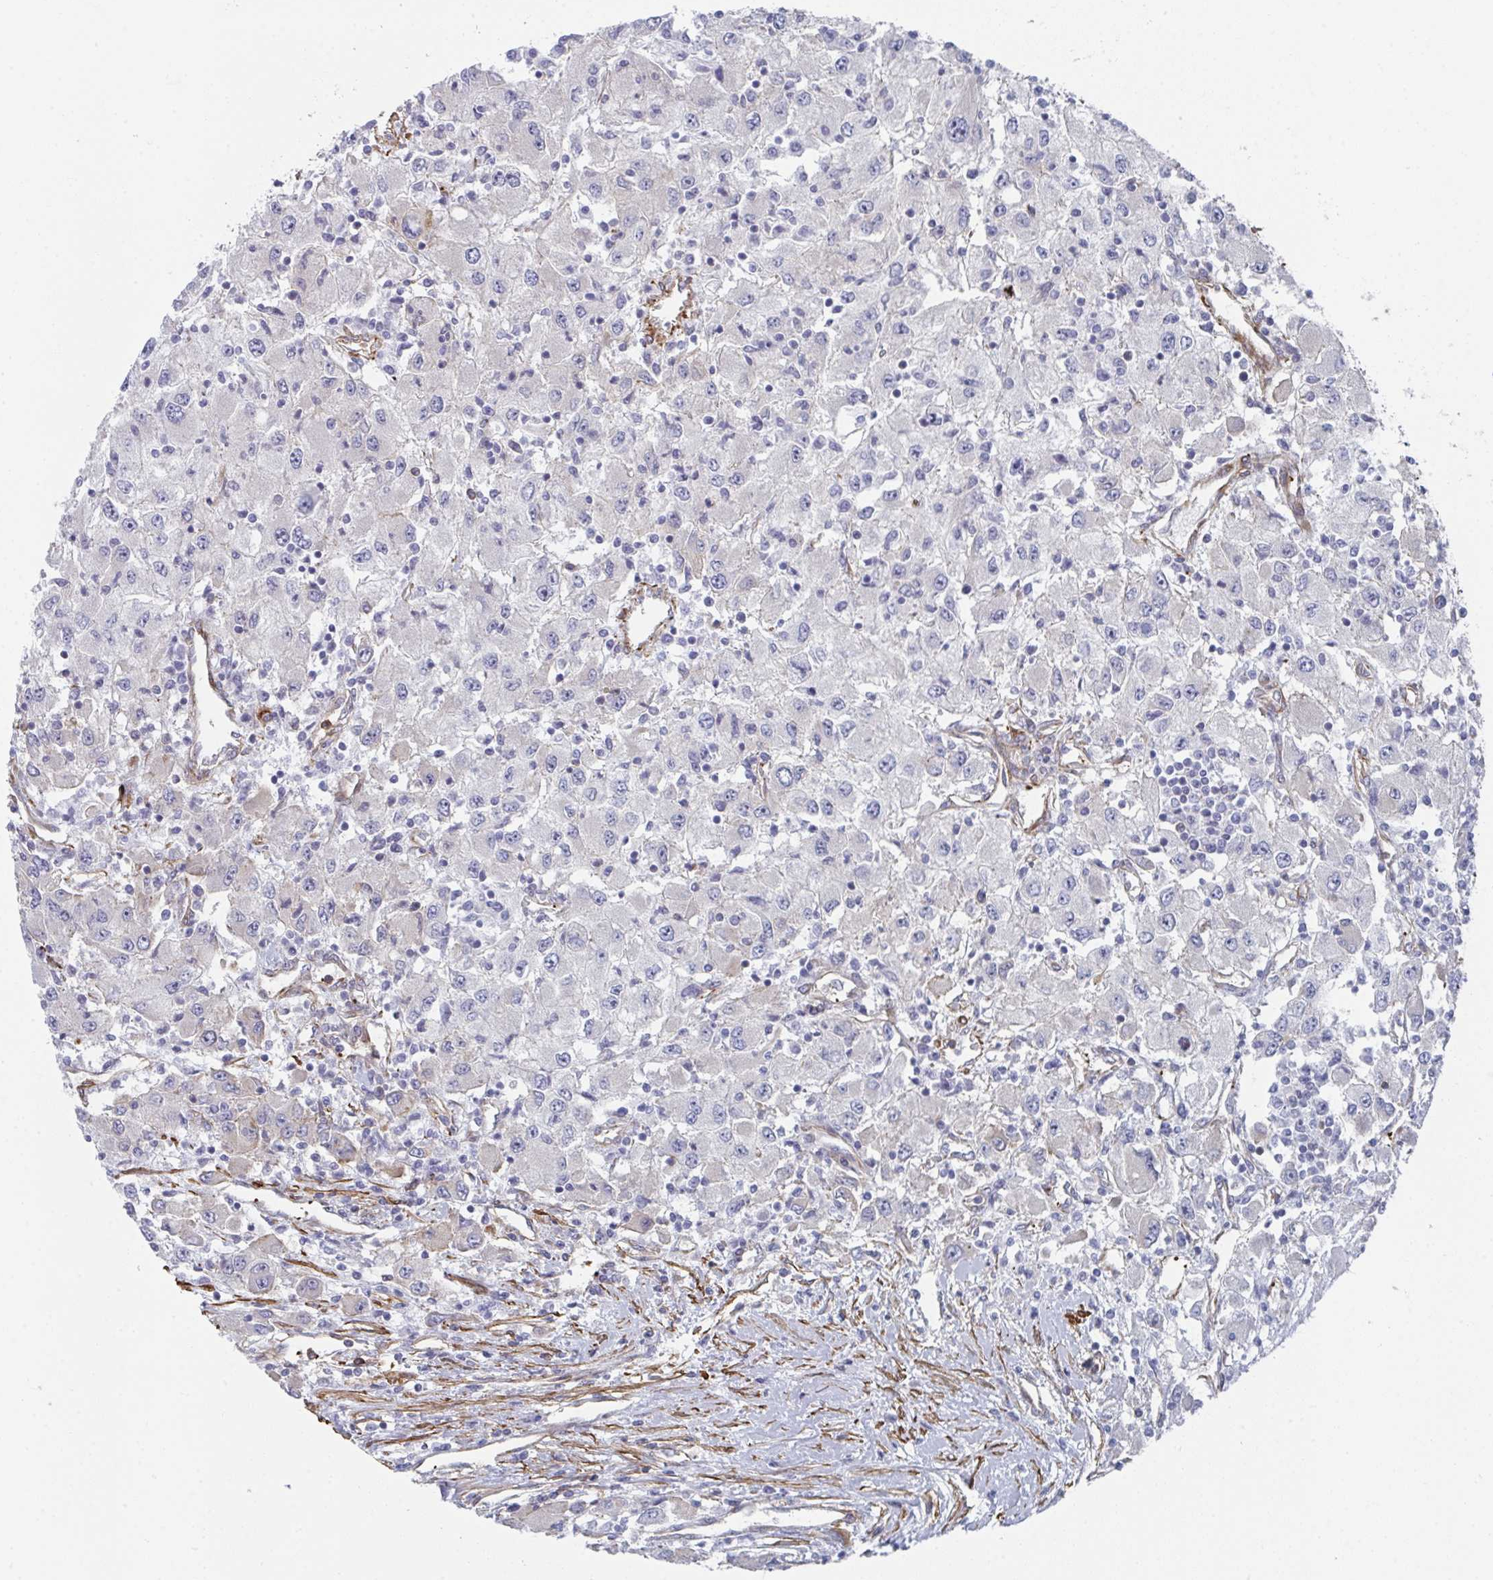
{"staining": {"intensity": "negative", "quantity": "none", "location": "none"}, "tissue": "renal cancer", "cell_type": "Tumor cells", "image_type": "cancer", "snomed": [{"axis": "morphology", "description": "Adenocarcinoma, NOS"}, {"axis": "topography", "description": "Kidney"}], "caption": "Tumor cells are negative for protein expression in human renal cancer.", "gene": "NEURL4", "patient": {"sex": "female", "age": 67}}